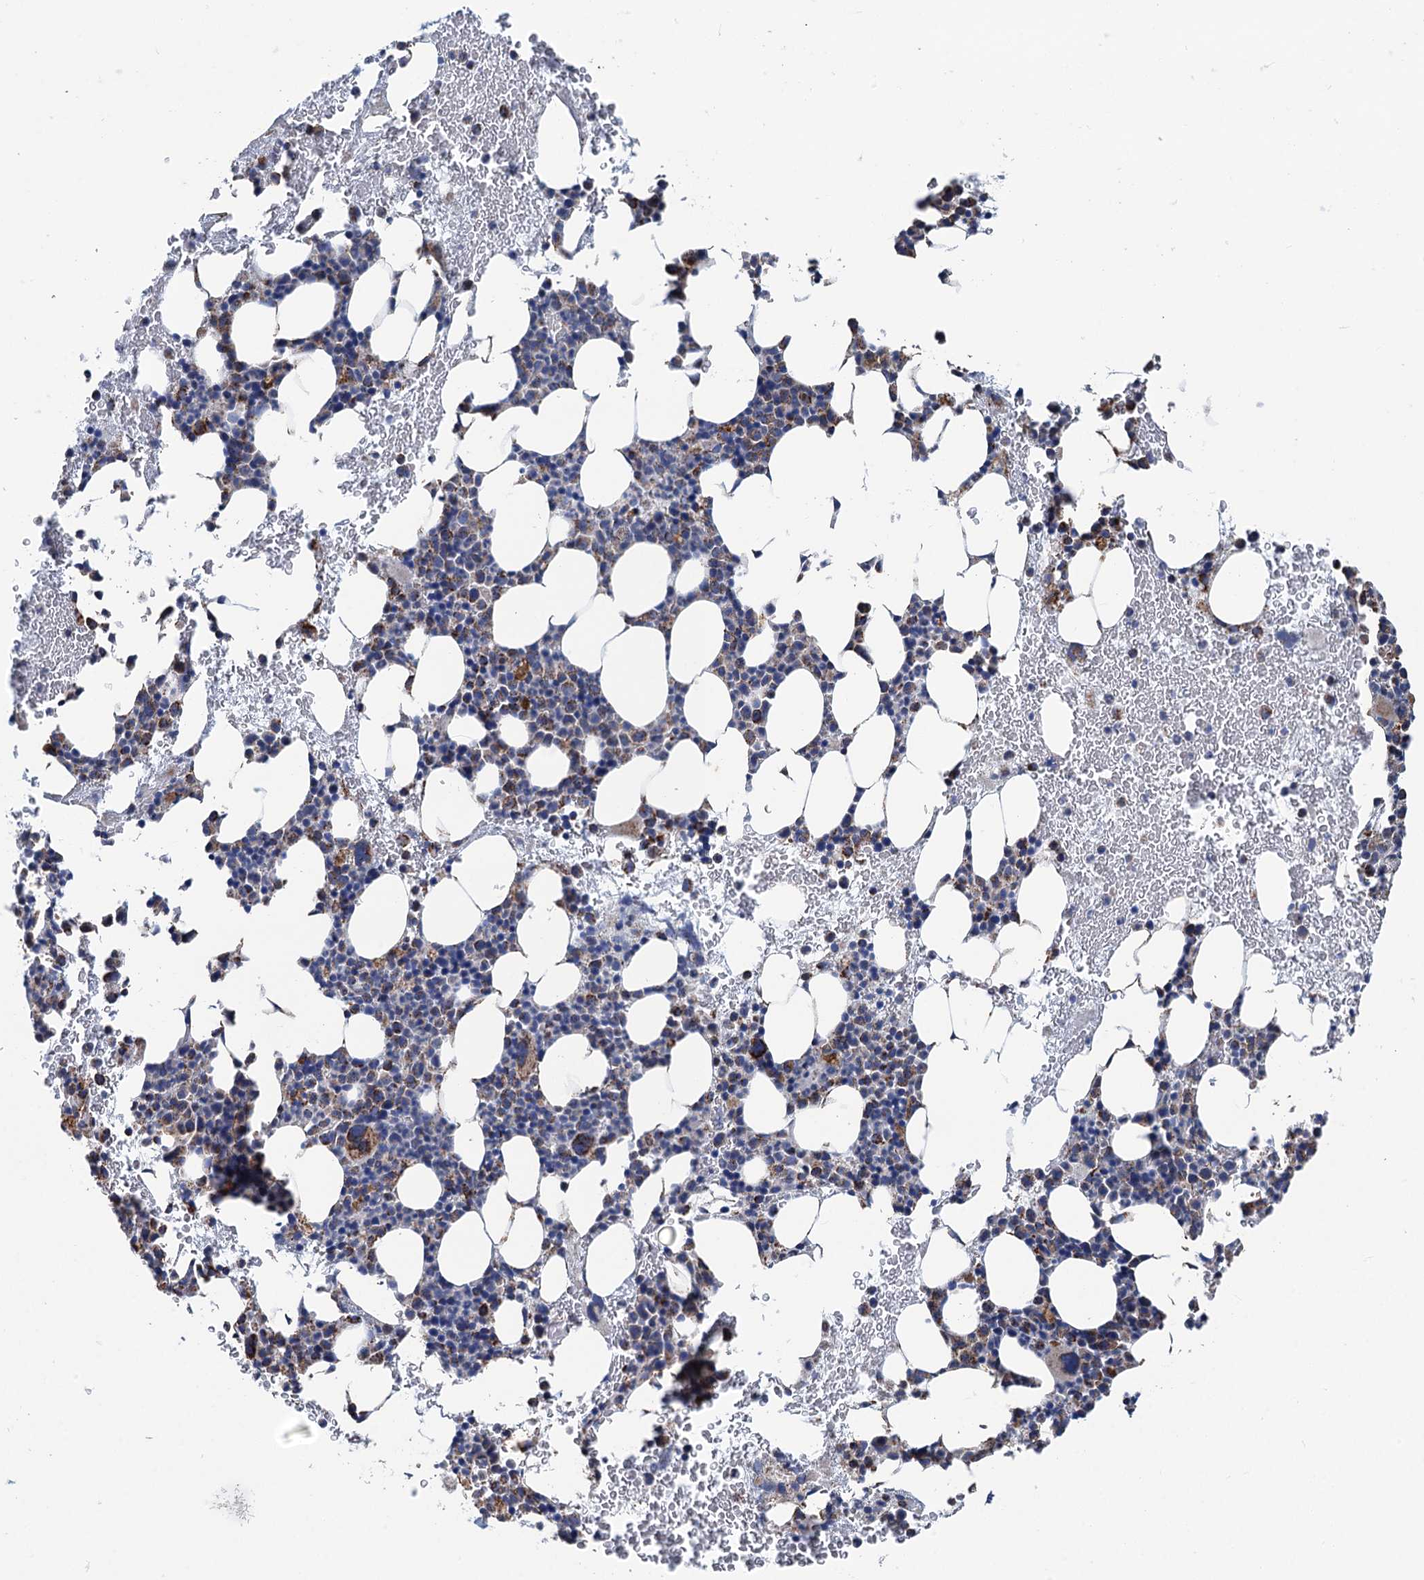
{"staining": {"intensity": "moderate", "quantity": "25%-75%", "location": "cytoplasmic/membranous"}, "tissue": "bone marrow", "cell_type": "Hematopoietic cells", "image_type": "normal", "snomed": [{"axis": "morphology", "description": "Normal tissue, NOS"}, {"axis": "topography", "description": "Bone marrow"}], "caption": "Immunohistochemical staining of unremarkable bone marrow reveals 25%-75% levels of moderate cytoplasmic/membranous protein positivity in about 25%-75% of hematopoietic cells. The protein is stained brown, and the nuclei are stained in blue (DAB IHC with brightfield microscopy, high magnification).", "gene": "IVD", "patient": {"sex": "female", "age": 37}}